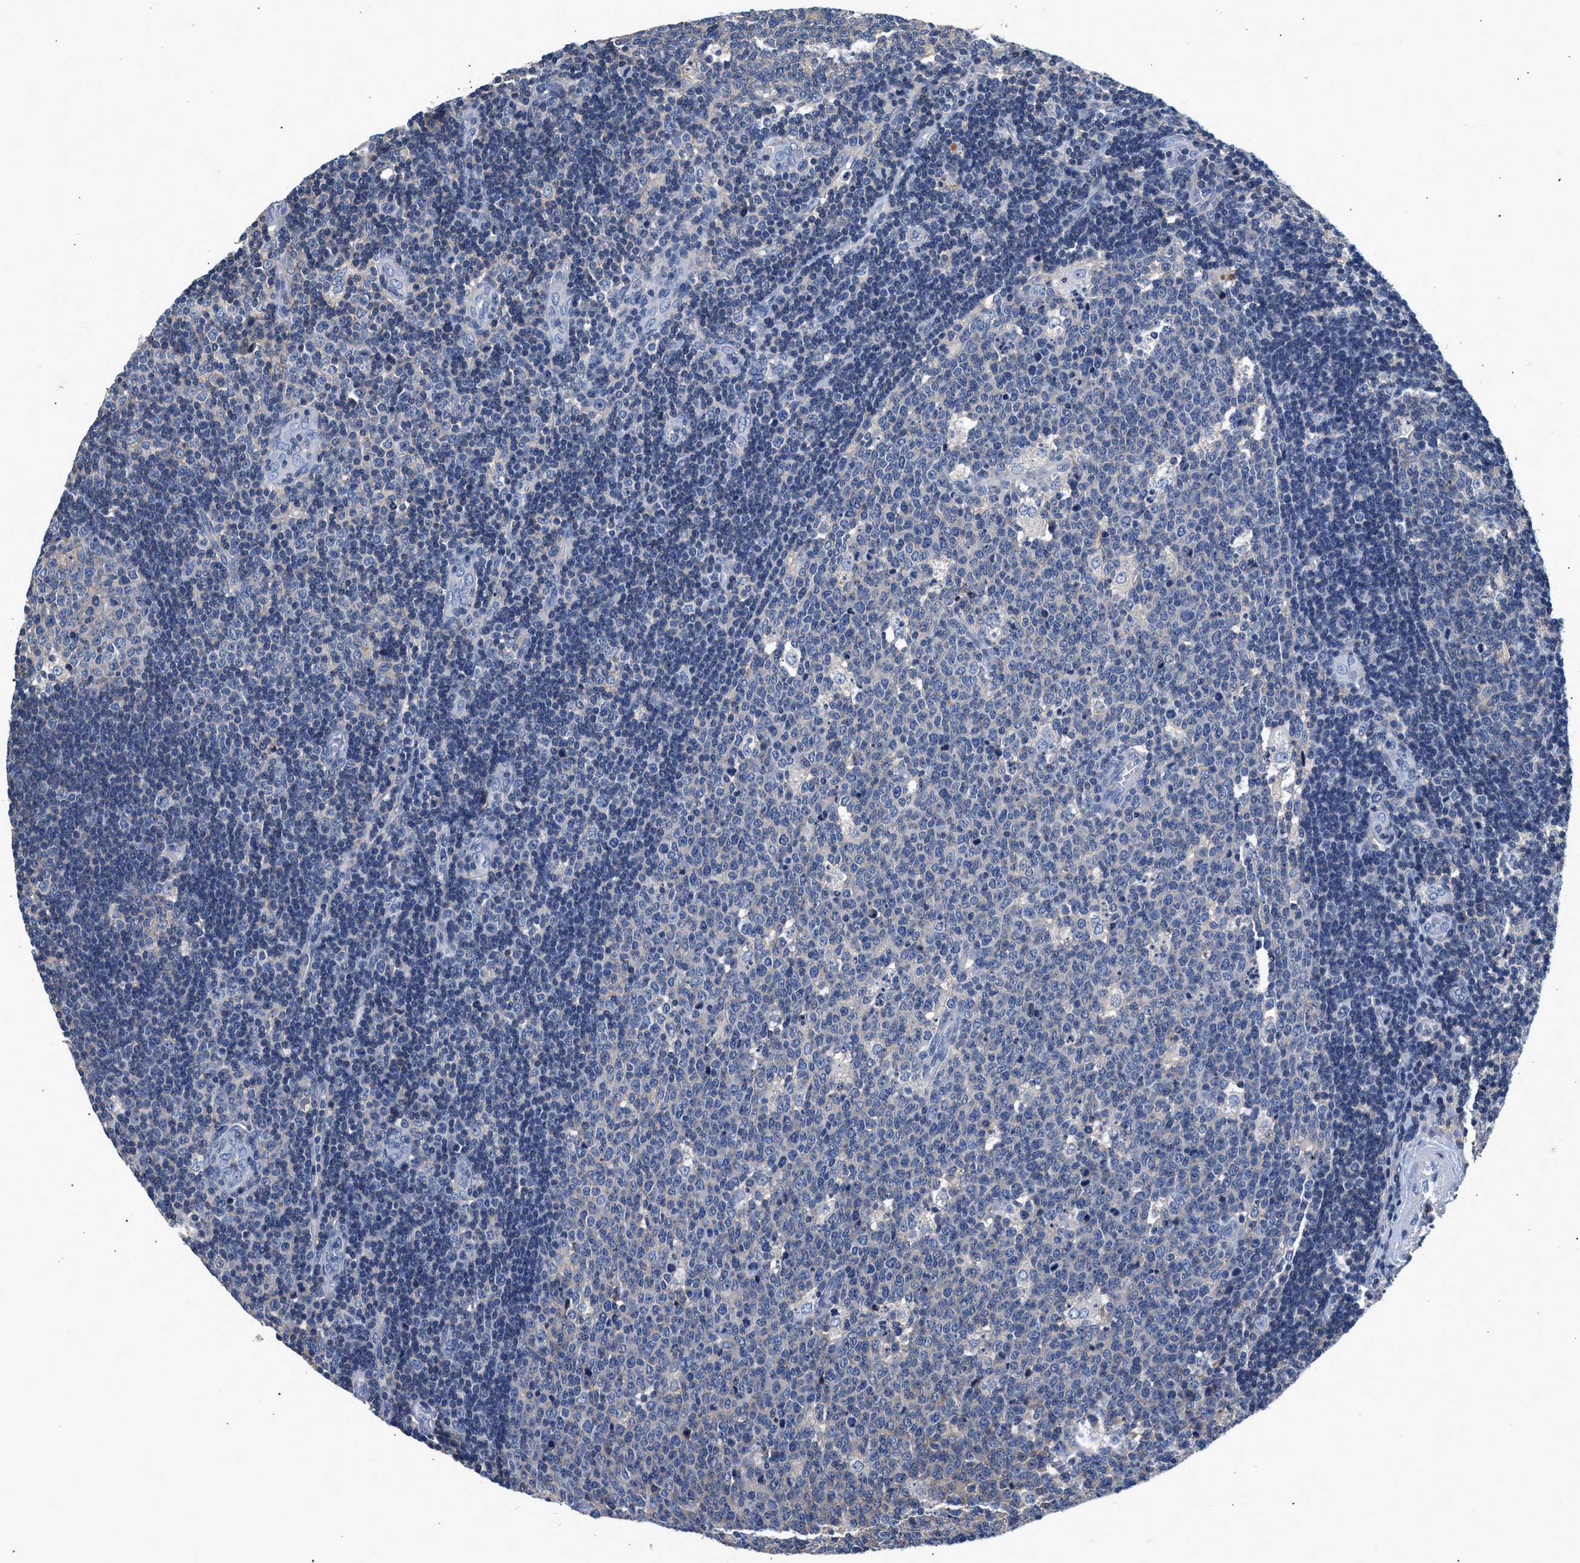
{"staining": {"intensity": "negative", "quantity": "none", "location": "none"}, "tissue": "lymph node", "cell_type": "Germinal center cells", "image_type": "normal", "snomed": [{"axis": "morphology", "description": "Normal tissue, NOS"}, {"axis": "topography", "description": "Lymph node"}, {"axis": "topography", "description": "Salivary gland"}], "caption": "Immunohistochemistry (IHC) micrograph of benign human lymph node stained for a protein (brown), which demonstrates no positivity in germinal center cells. Brightfield microscopy of immunohistochemistry (IHC) stained with DAB (3,3'-diaminobenzidine) (brown) and hematoxylin (blue), captured at high magnification.", "gene": "GNAI3", "patient": {"sex": "male", "age": 8}}